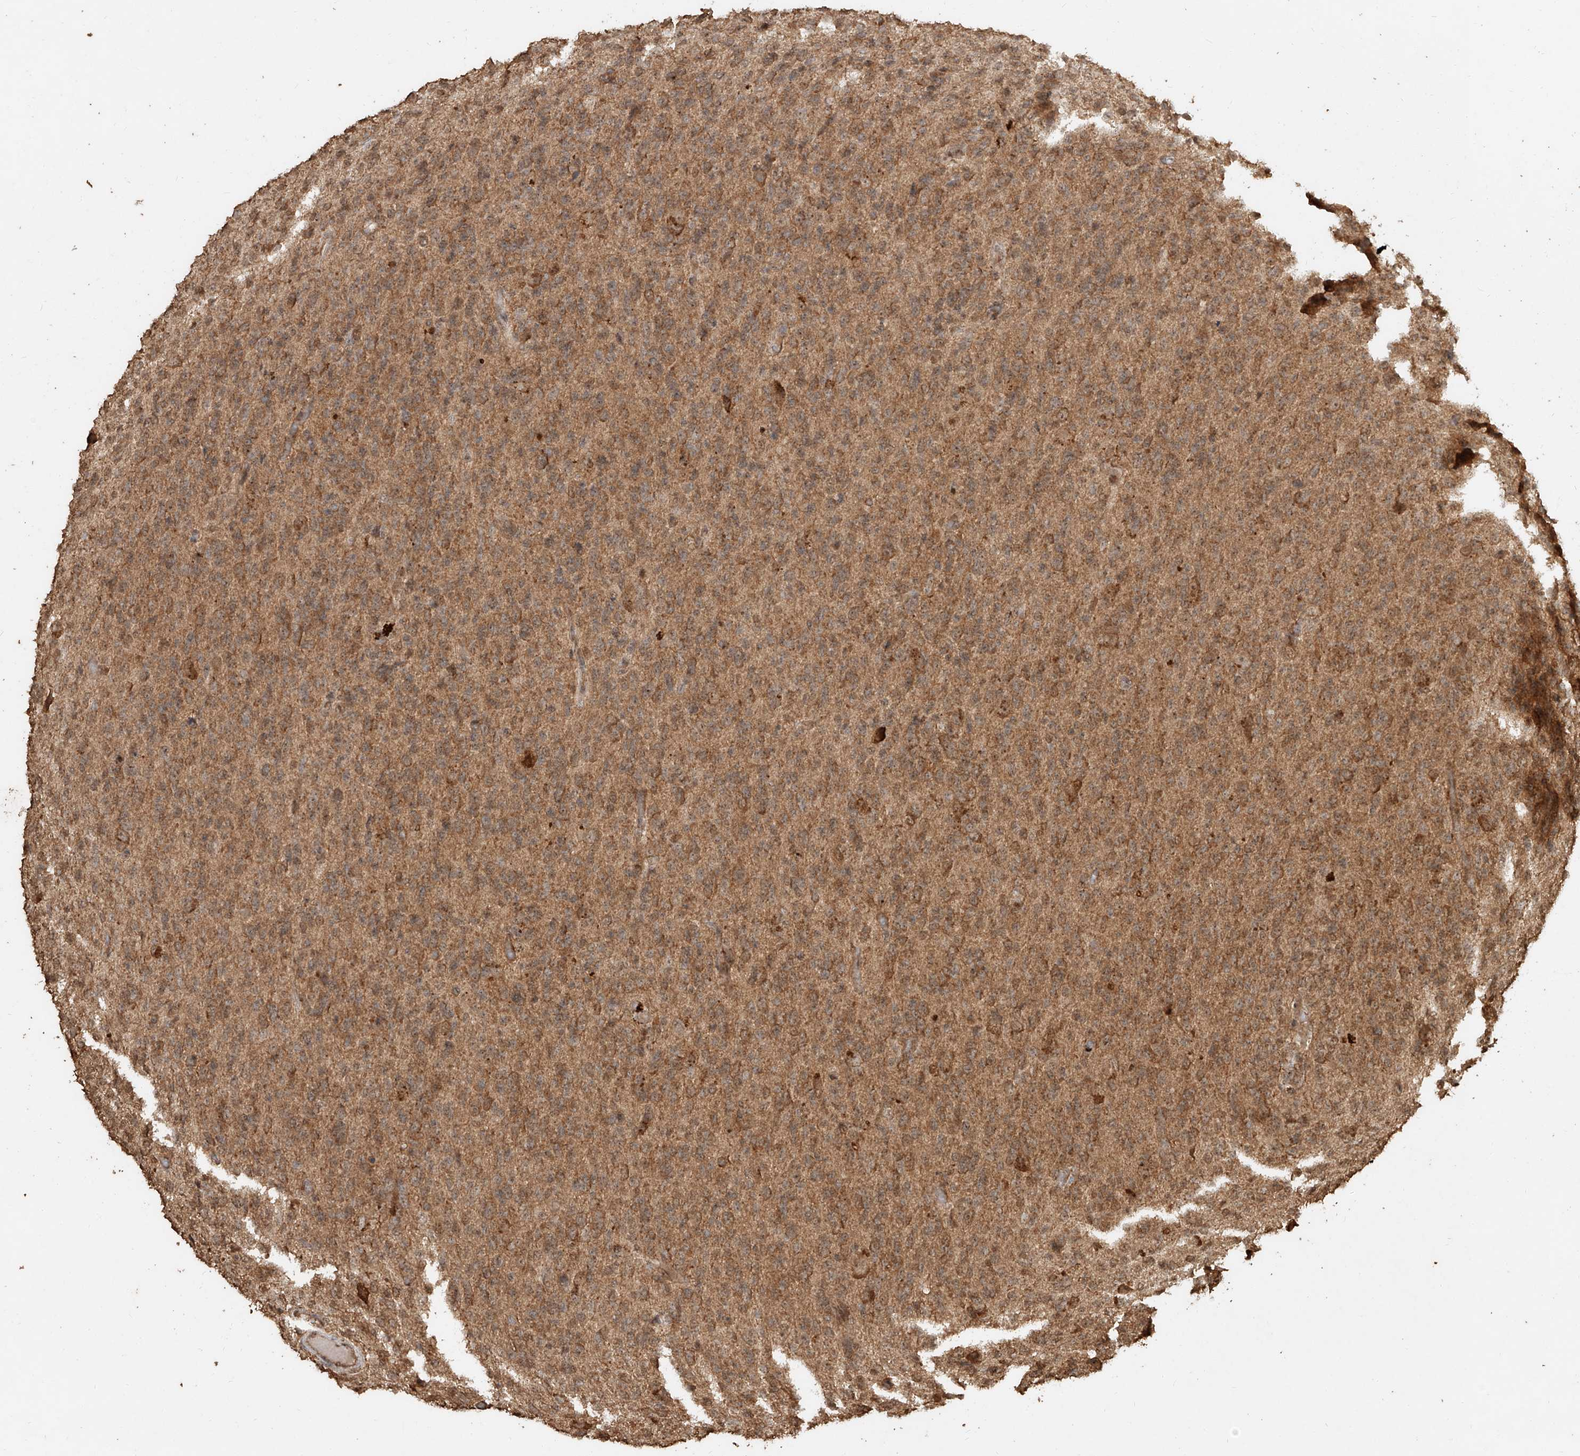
{"staining": {"intensity": "weak", "quantity": ">75%", "location": "cytoplasmic/membranous"}, "tissue": "glioma", "cell_type": "Tumor cells", "image_type": "cancer", "snomed": [{"axis": "morphology", "description": "Glioma, malignant, High grade"}, {"axis": "topography", "description": "Brain"}], "caption": "Brown immunohistochemical staining in human glioma shows weak cytoplasmic/membranous expression in about >75% of tumor cells.", "gene": "ZNF660", "patient": {"sex": "female", "age": 57}}